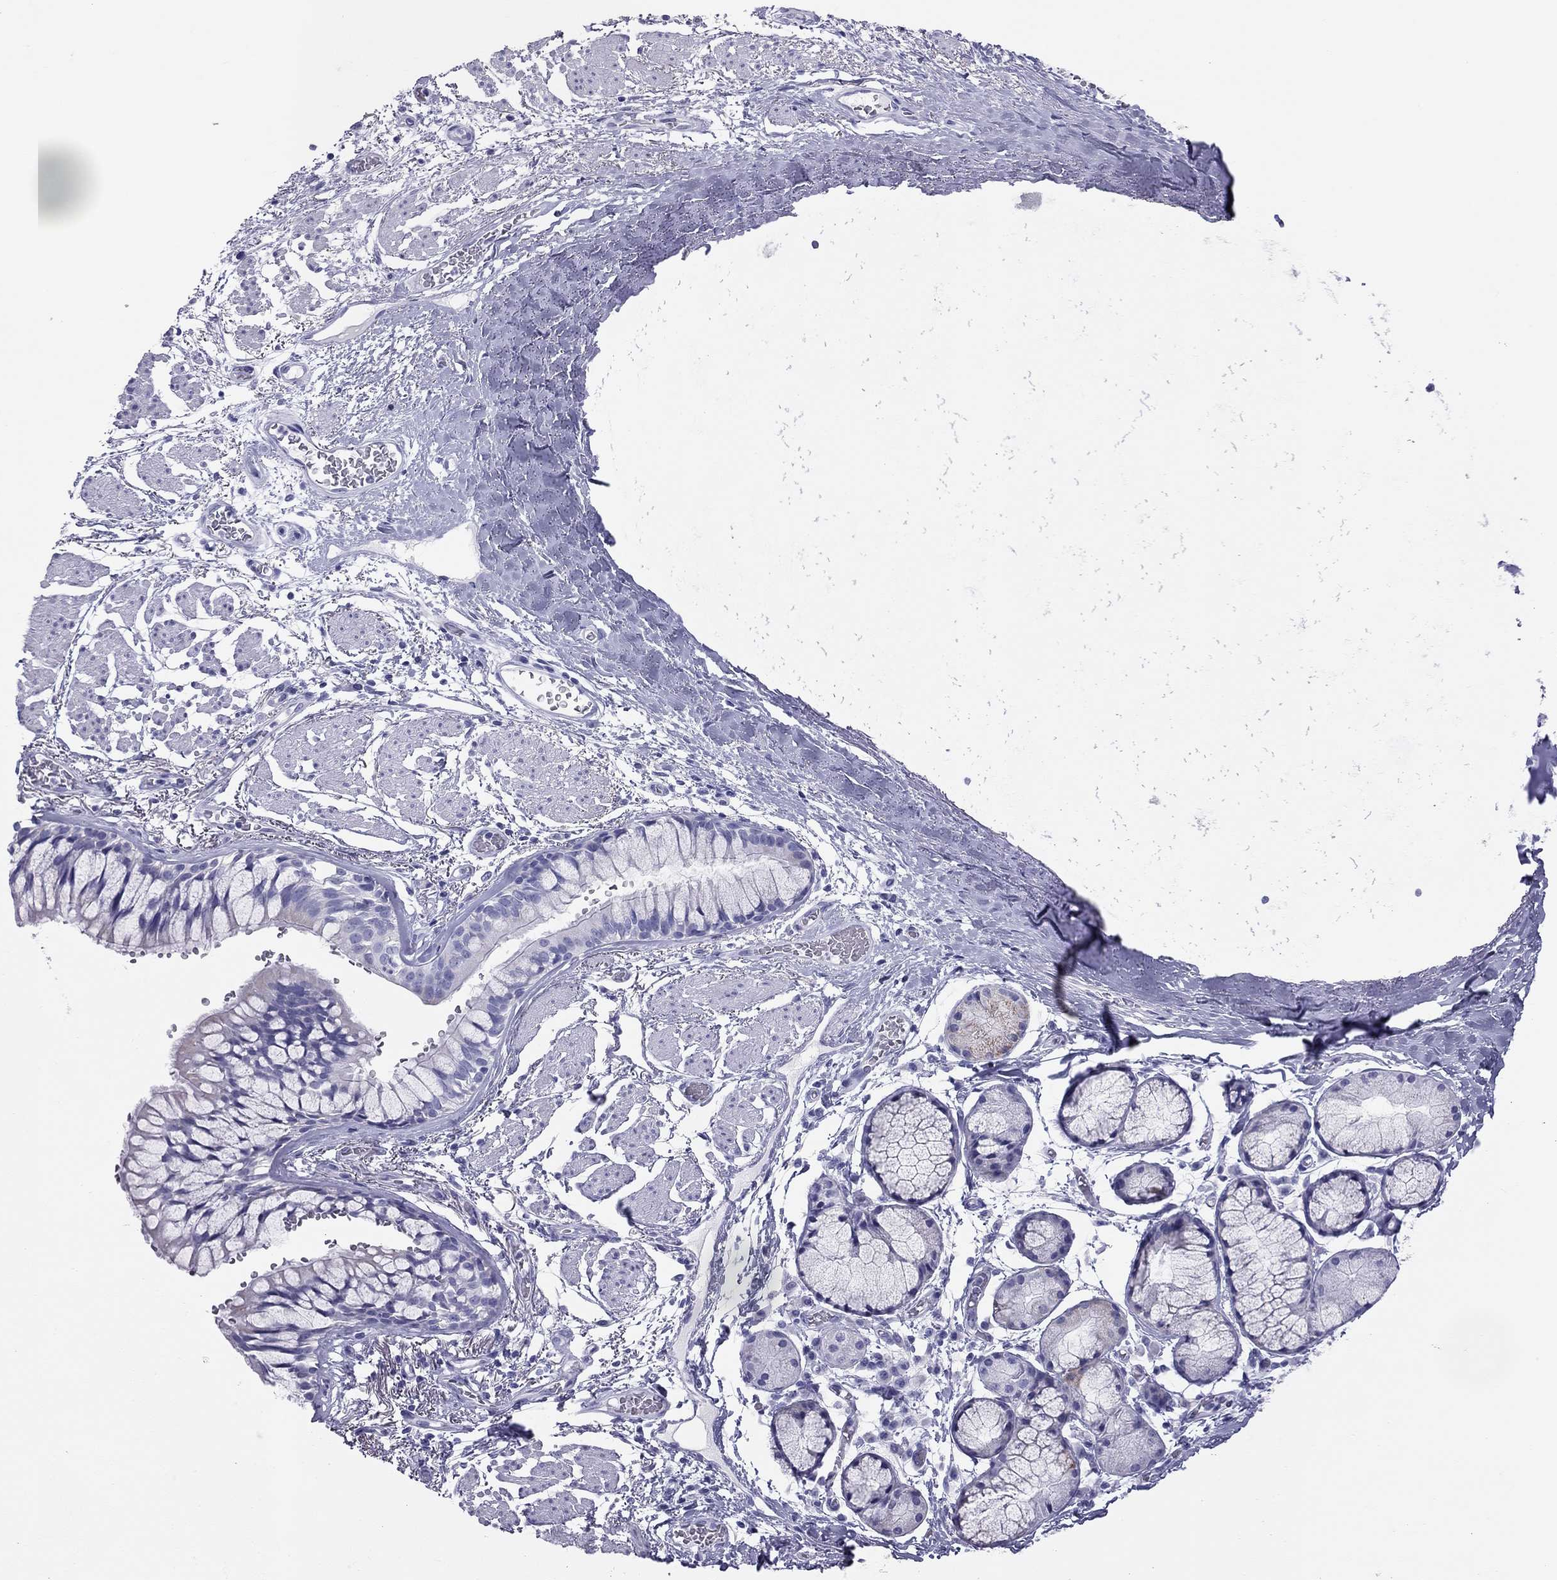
{"staining": {"intensity": "negative", "quantity": "none", "location": "none"}, "tissue": "bronchus", "cell_type": "Respiratory epithelial cells", "image_type": "normal", "snomed": [{"axis": "morphology", "description": "Normal tissue, NOS"}, {"axis": "topography", "description": "Bronchus"}, {"axis": "topography", "description": "Lung"}], "caption": "This is an IHC image of unremarkable bronchus. There is no positivity in respiratory epithelial cells.", "gene": "TRPM3", "patient": {"sex": "female", "age": 57}}